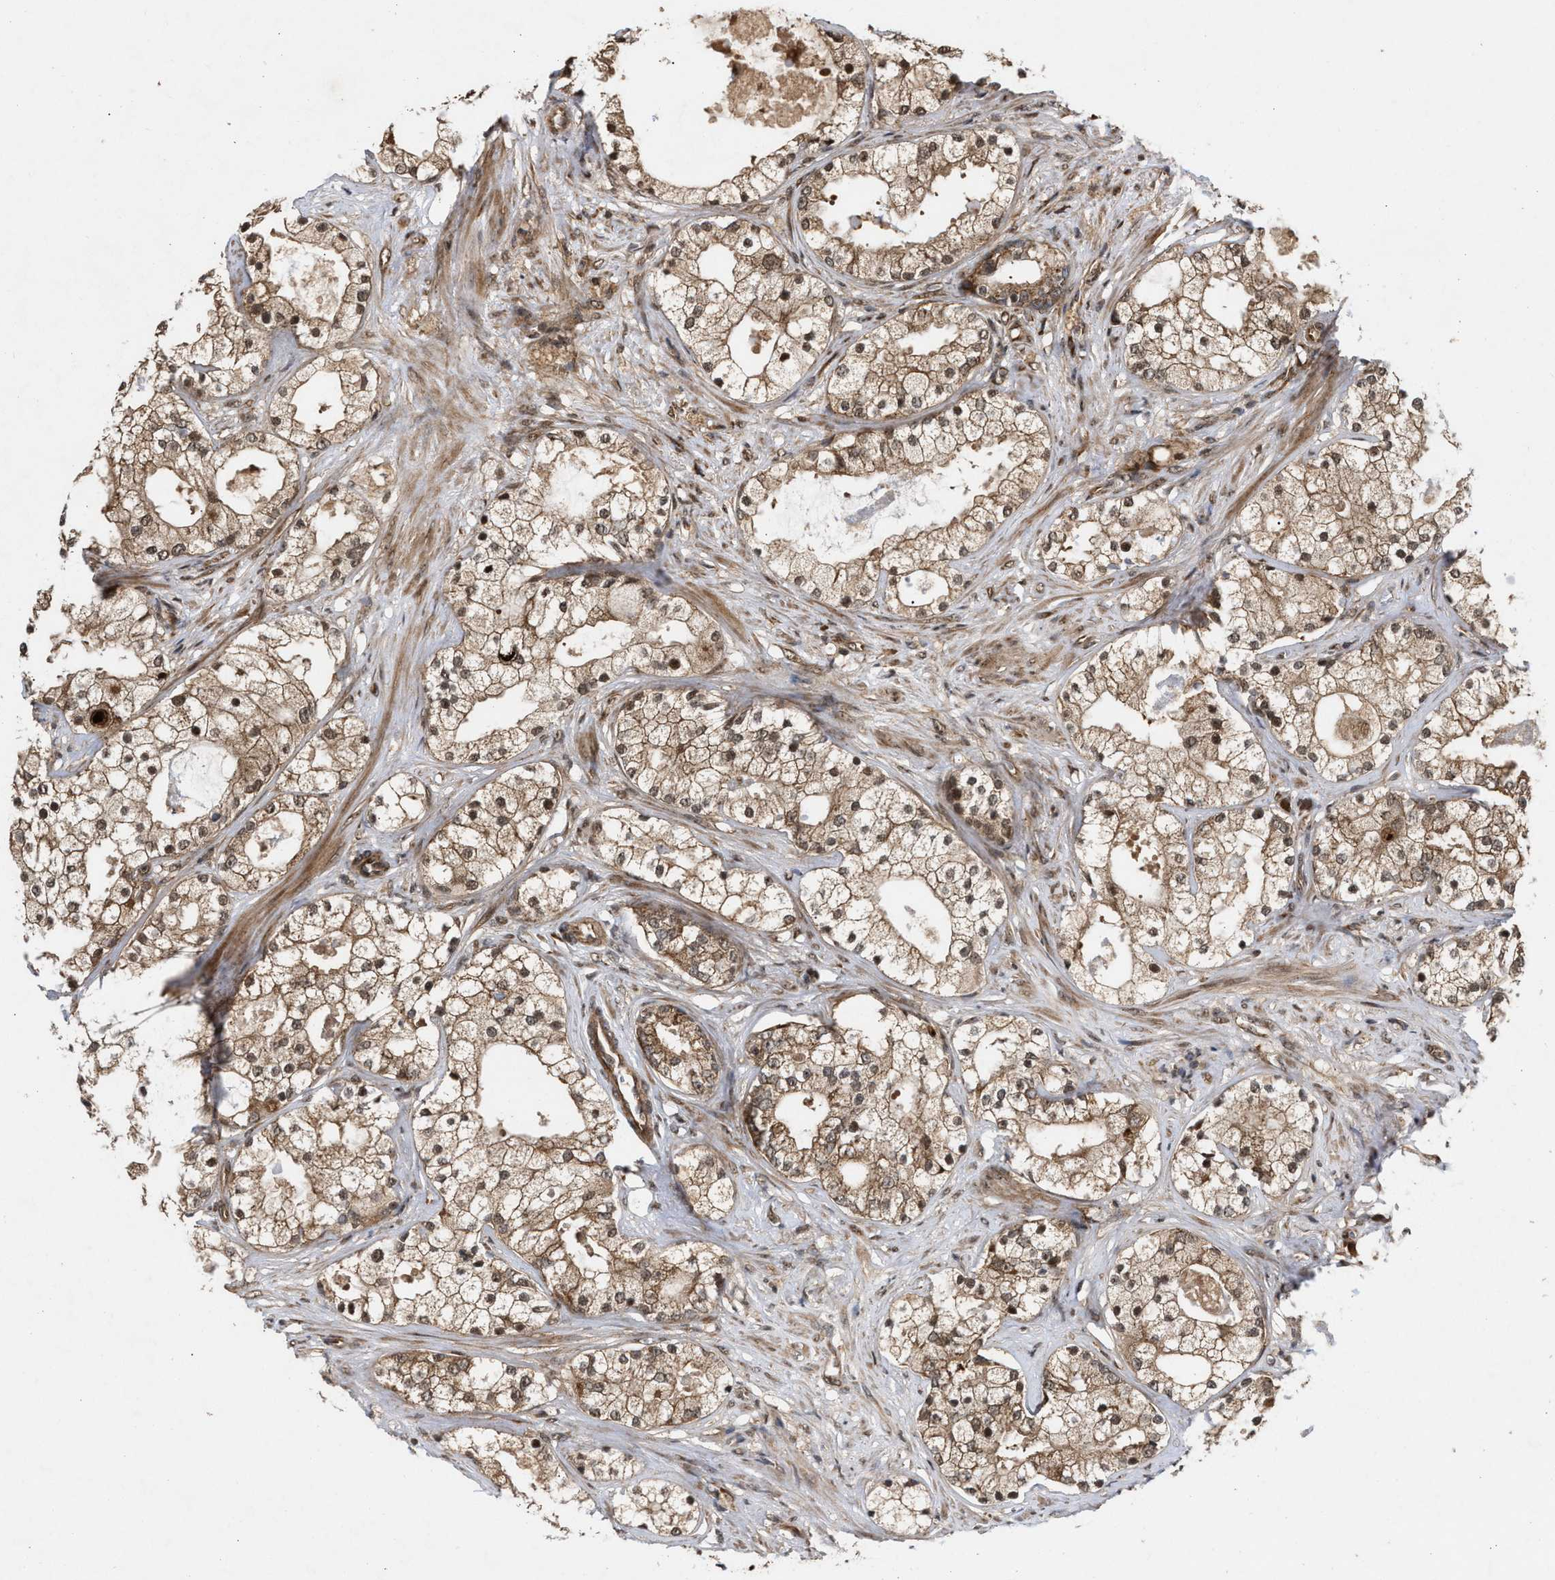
{"staining": {"intensity": "moderate", "quantity": ">75%", "location": "cytoplasmic/membranous"}, "tissue": "prostate cancer", "cell_type": "Tumor cells", "image_type": "cancer", "snomed": [{"axis": "morphology", "description": "Adenocarcinoma, Low grade"}, {"axis": "topography", "description": "Prostate"}], "caption": "The immunohistochemical stain highlights moderate cytoplasmic/membranous staining in tumor cells of prostate cancer (adenocarcinoma (low-grade)) tissue. (DAB (3,3'-diaminobenzidine) = brown stain, brightfield microscopy at high magnification).", "gene": "CFLAR", "patient": {"sex": "male", "age": 58}}